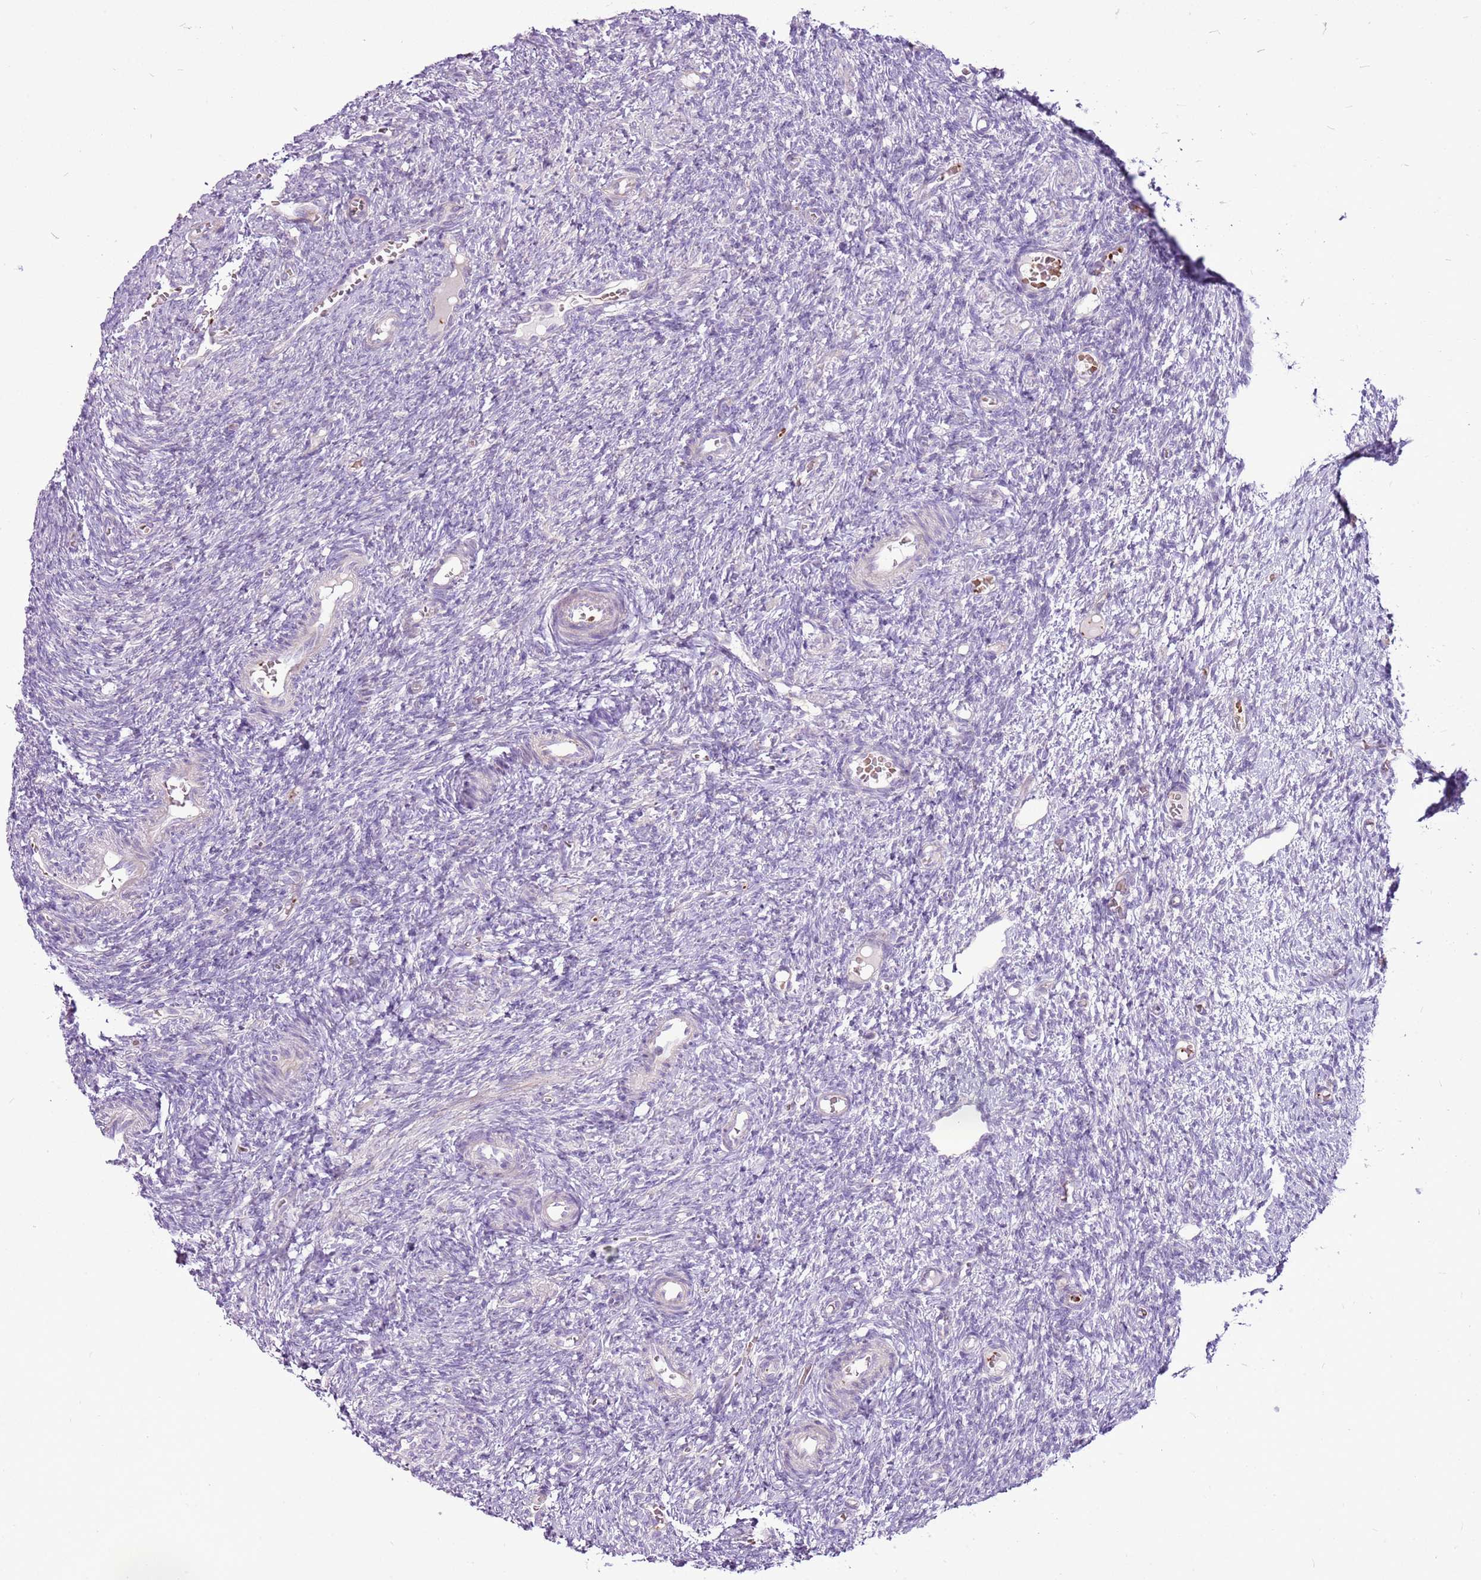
{"staining": {"intensity": "negative", "quantity": "none", "location": "none"}, "tissue": "ovary", "cell_type": "Ovarian stroma cells", "image_type": "normal", "snomed": [{"axis": "morphology", "description": "Normal tissue, NOS"}, {"axis": "topography", "description": "Ovary"}], "caption": "Immunohistochemistry micrograph of unremarkable ovary stained for a protein (brown), which shows no expression in ovarian stroma cells. (DAB (3,3'-diaminobenzidine) immunohistochemistry with hematoxylin counter stain).", "gene": "CHAC2", "patient": {"sex": "female", "age": 27}}